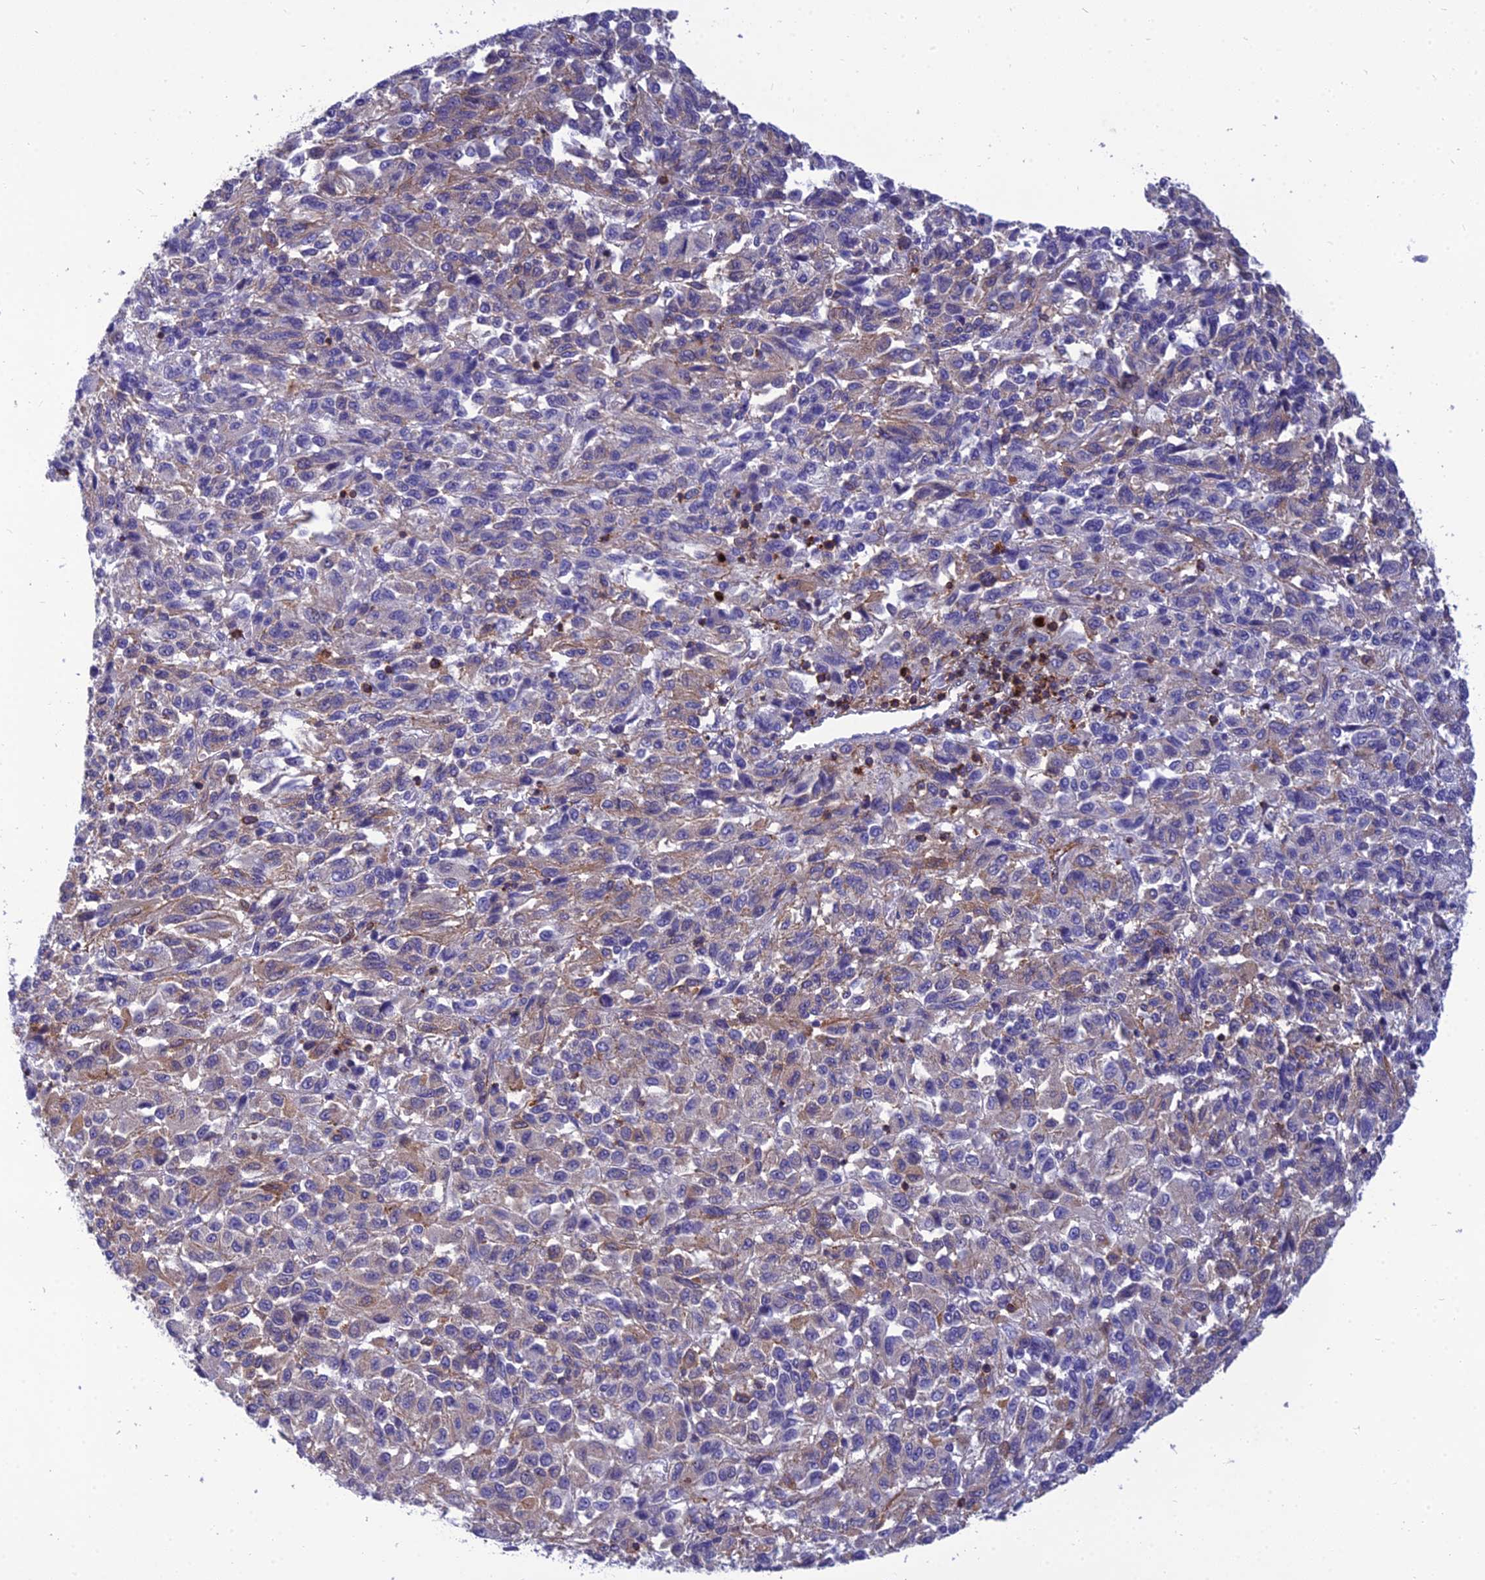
{"staining": {"intensity": "weak", "quantity": "<25%", "location": "cytoplasmic/membranous"}, "tissue": "melanoma", "cell_type": "Tumor cells", "image_type": "cancer", "snomed": [{"axis": "morphology", "description": "Malignant melanoma, Metastatic site"}, {"axis": "topography", "description": "Lung"}], "caption": "This micrograph is of melanoma stained with immunohistochemistry to label a protein in brown with the nuclei are counter-stained blue. There is no staining in tumor cells. Nuclei are stained in blue.", "gene": "PPP1R18", "patient": {"sex": "male", "age": 64}}